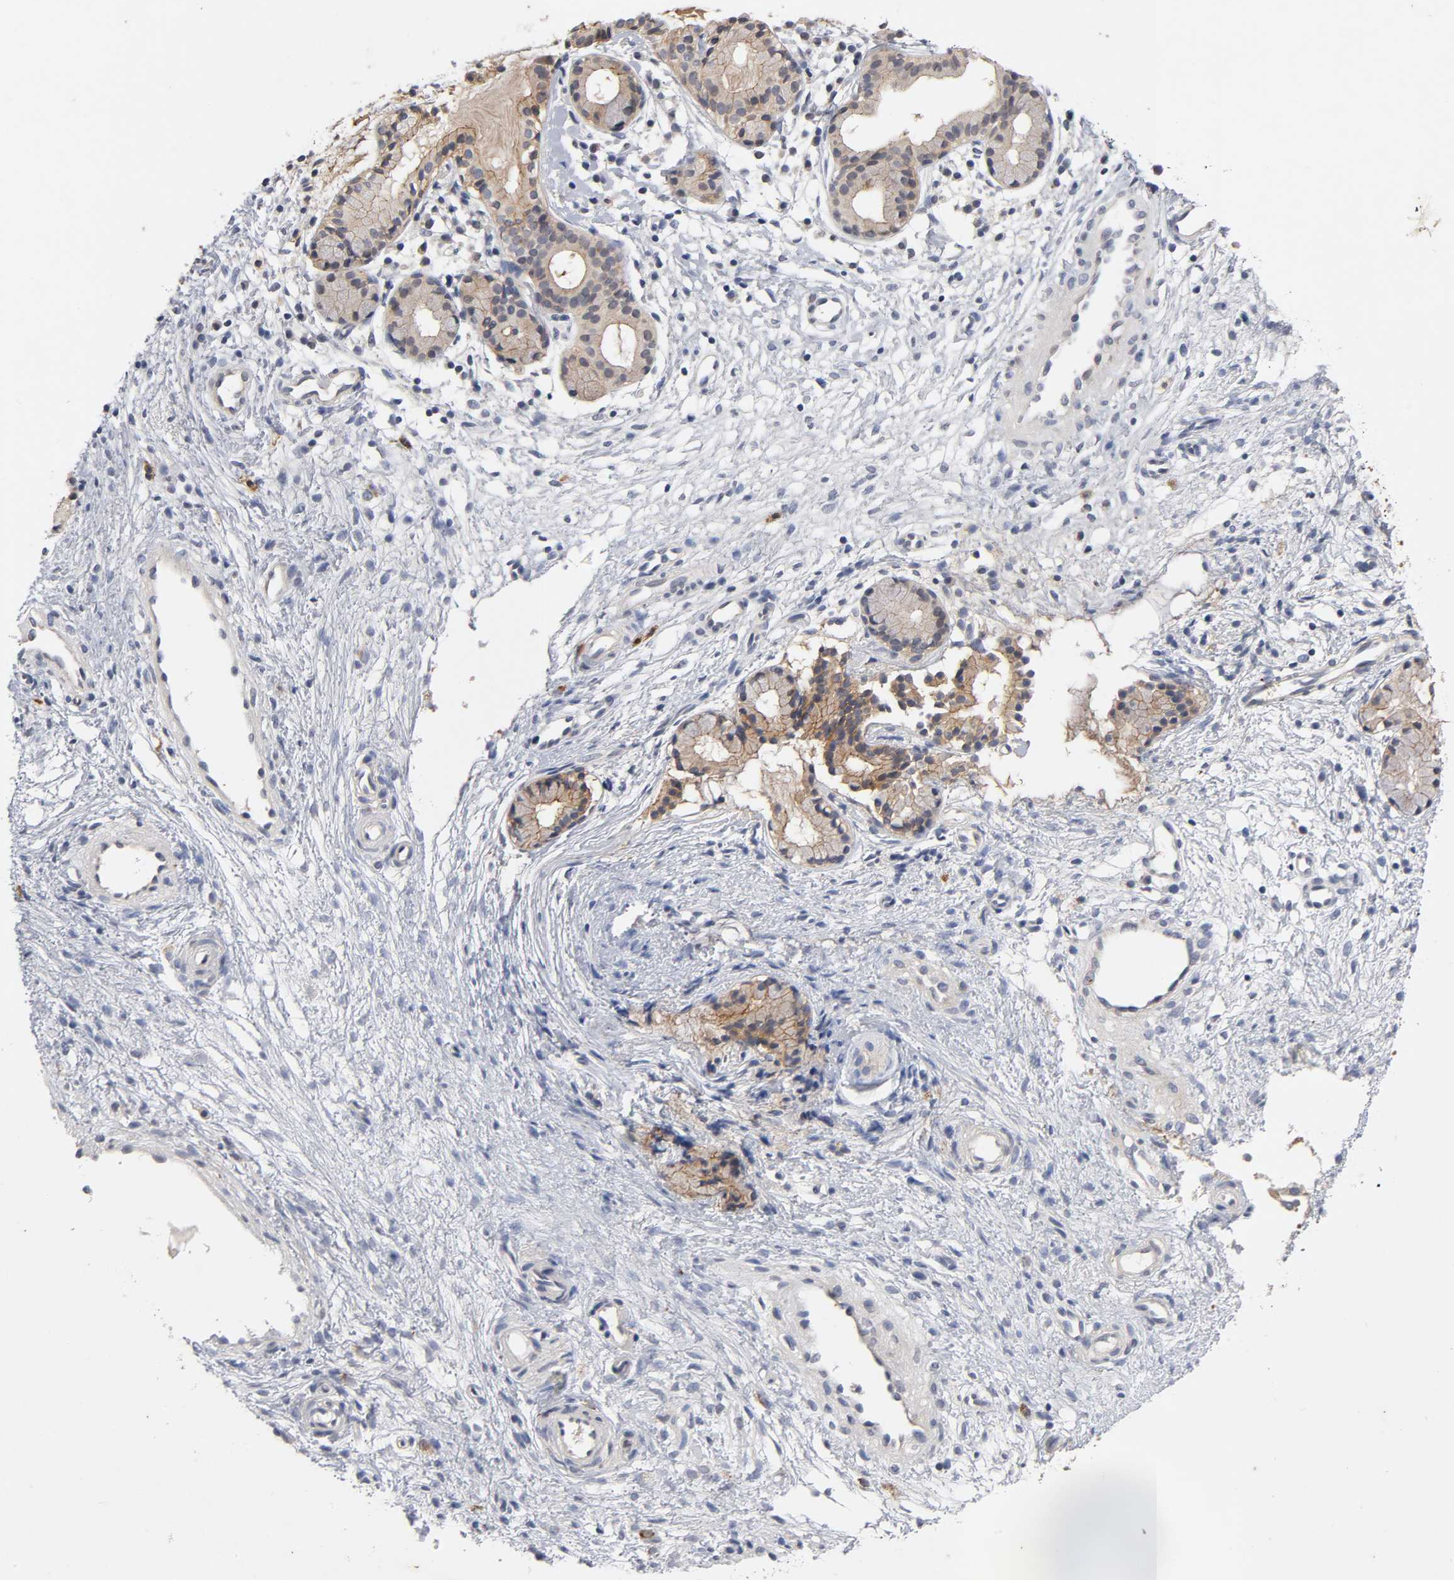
{"staining": {"intensity": "weak", "quantity": ">75%", "location": "cytoplasmic/membranous"}, "tissue": "nasopharynx", "cell_type": "Respiratory epithelial cells", "image_type": "normal", "snomed": [{"axis": "morphology", "description": "Normal tissue, NOS"}, {"axis": "topography", "description": "Nasopharynx"}], "caption": "Protein expression analysis of benign nasopharynx reveals weak cytoplasmic/membranous positivity in about >75% of respiratory epithelial cells.", "gene": "CXADR", "patient": {"sex": "male", "age": 21}}